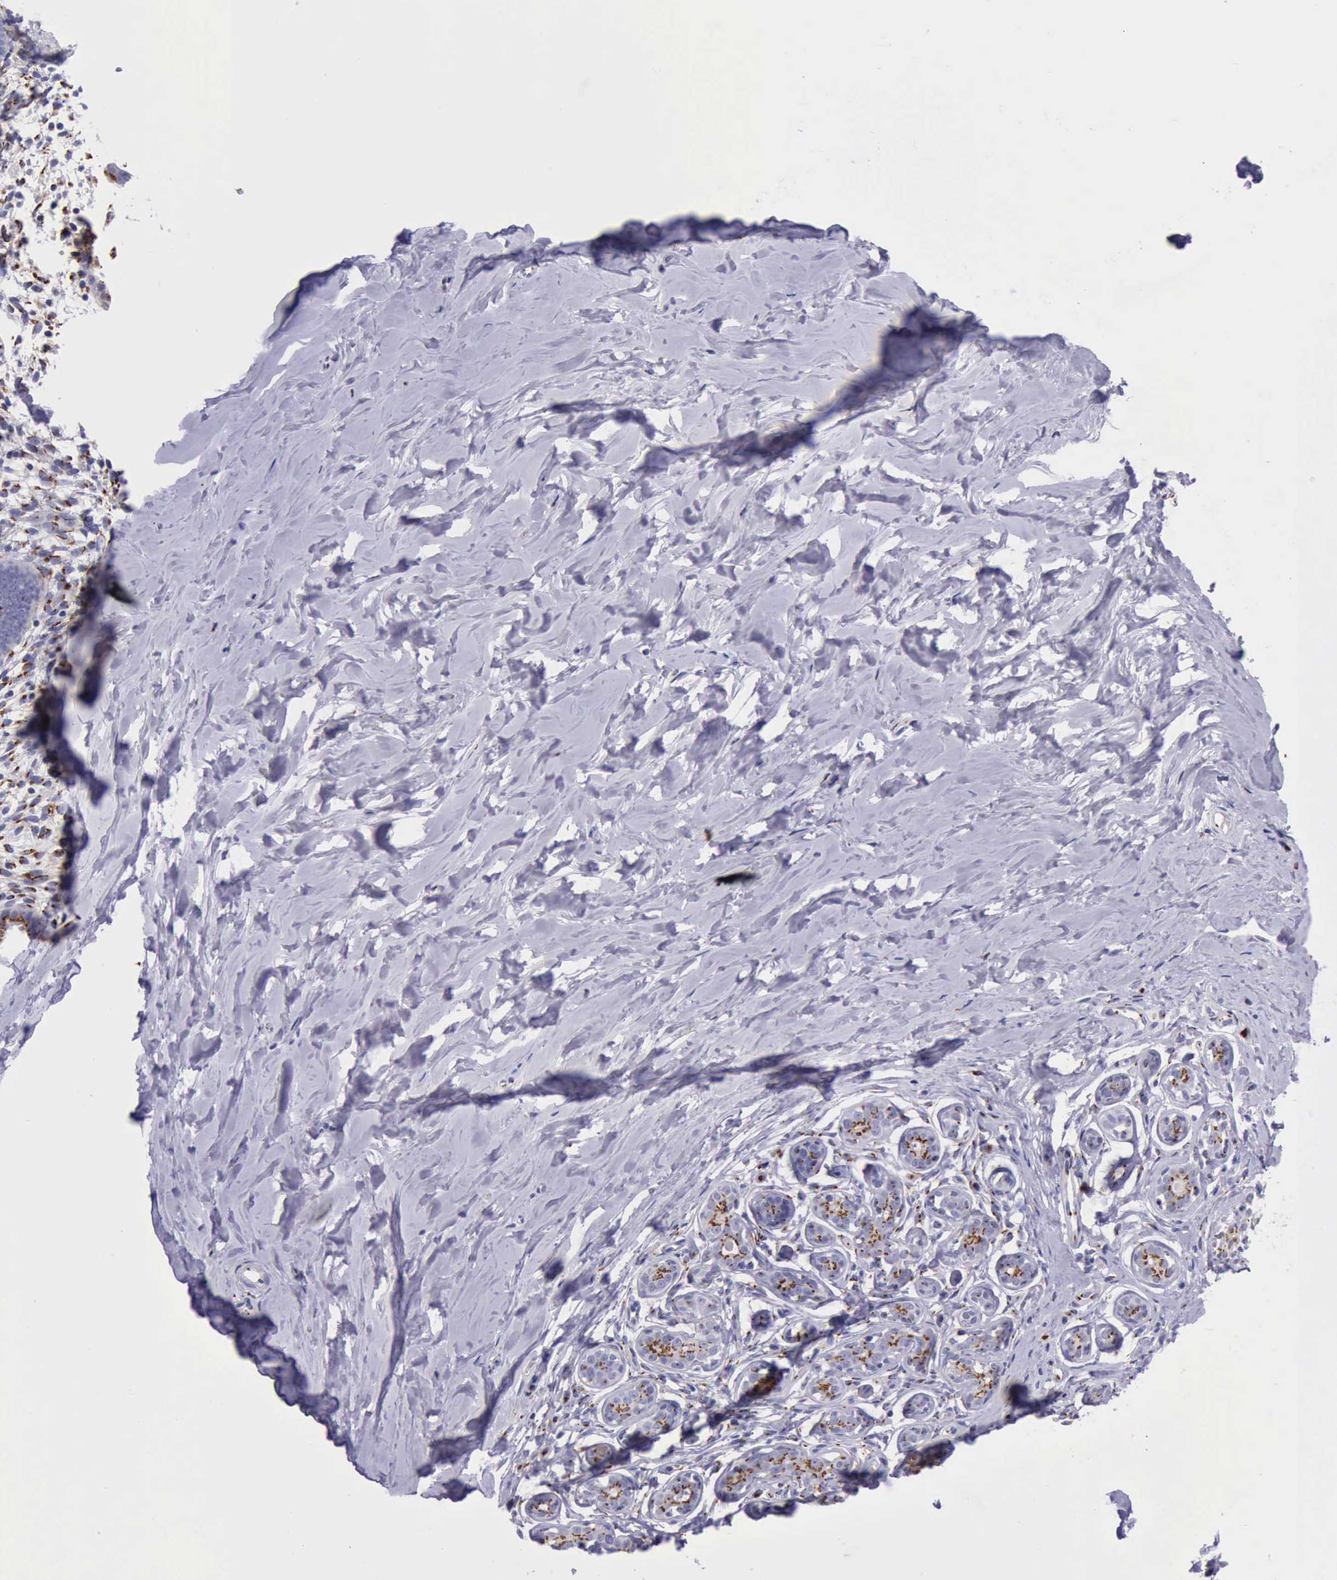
{"staining": {"intensity": "negative", "quantity": ">75%", "location": "none"}, "tissue": "breast", "cell_type": "Adipocytes", "image_type": "normal", "snomed": [{"axis": "morphology", "description": "Normal tissue, NOS"}, {"axis": "topography", "description": "Breast"}], "caption": "Immunohistochemistry (IHC) of normal human breast exhibits no positivity in adipocytes. Brightfield microscopy of IHC stained with DAB (brown) and hematoxylin (blue), captured at high magnification.", "gene": "GOLGA5", "patient": {"sex": "female", "age": 22}}